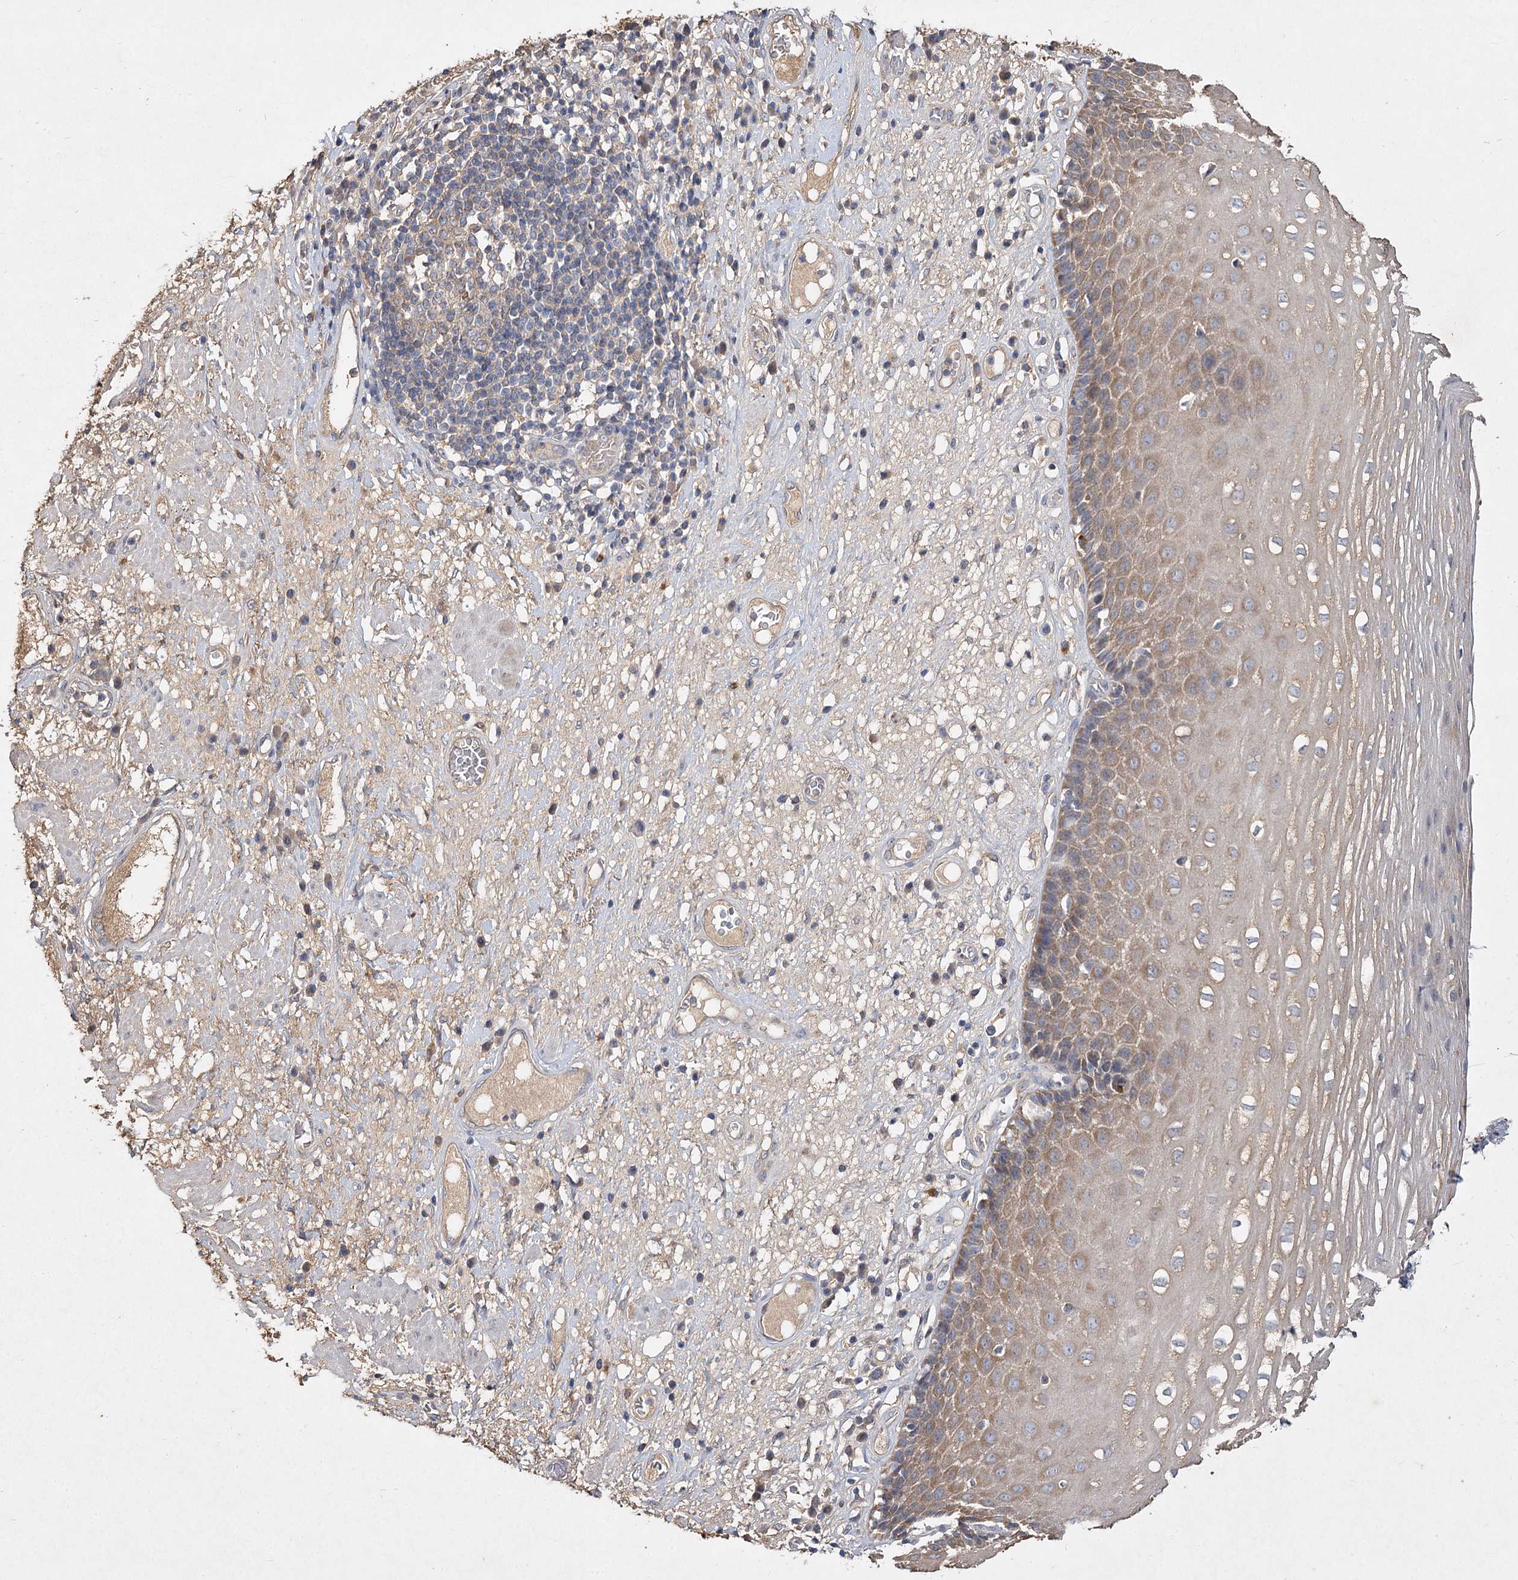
{"staining": {"intensity": "moderate", "quantity": "25%-75%", "location": "cytoplasmic/membranous"}, "tissue": "esophagus", "cell_type": "Squamous epithelial cells", "image_type": "normal", "snomed": [{"axis": "morphology", "description": "Normal tissue, NOS"}, {"axis": "morphology", "description": "Adenocarcinoma, NOS"}, {"axis": "topography", "description": "Esophagus"}], "caption": "DAB immunohistochemical staining of benign human esophagus demonstrates moderate cytoplasmic/membranous protein staining in about 25%-75% of squamous epithelial cells. (DAB IHC, brown staining for protein, blue staining for nuclei).", "gene": "MFN1", "patient": {"sex": "male", "age": 62}}